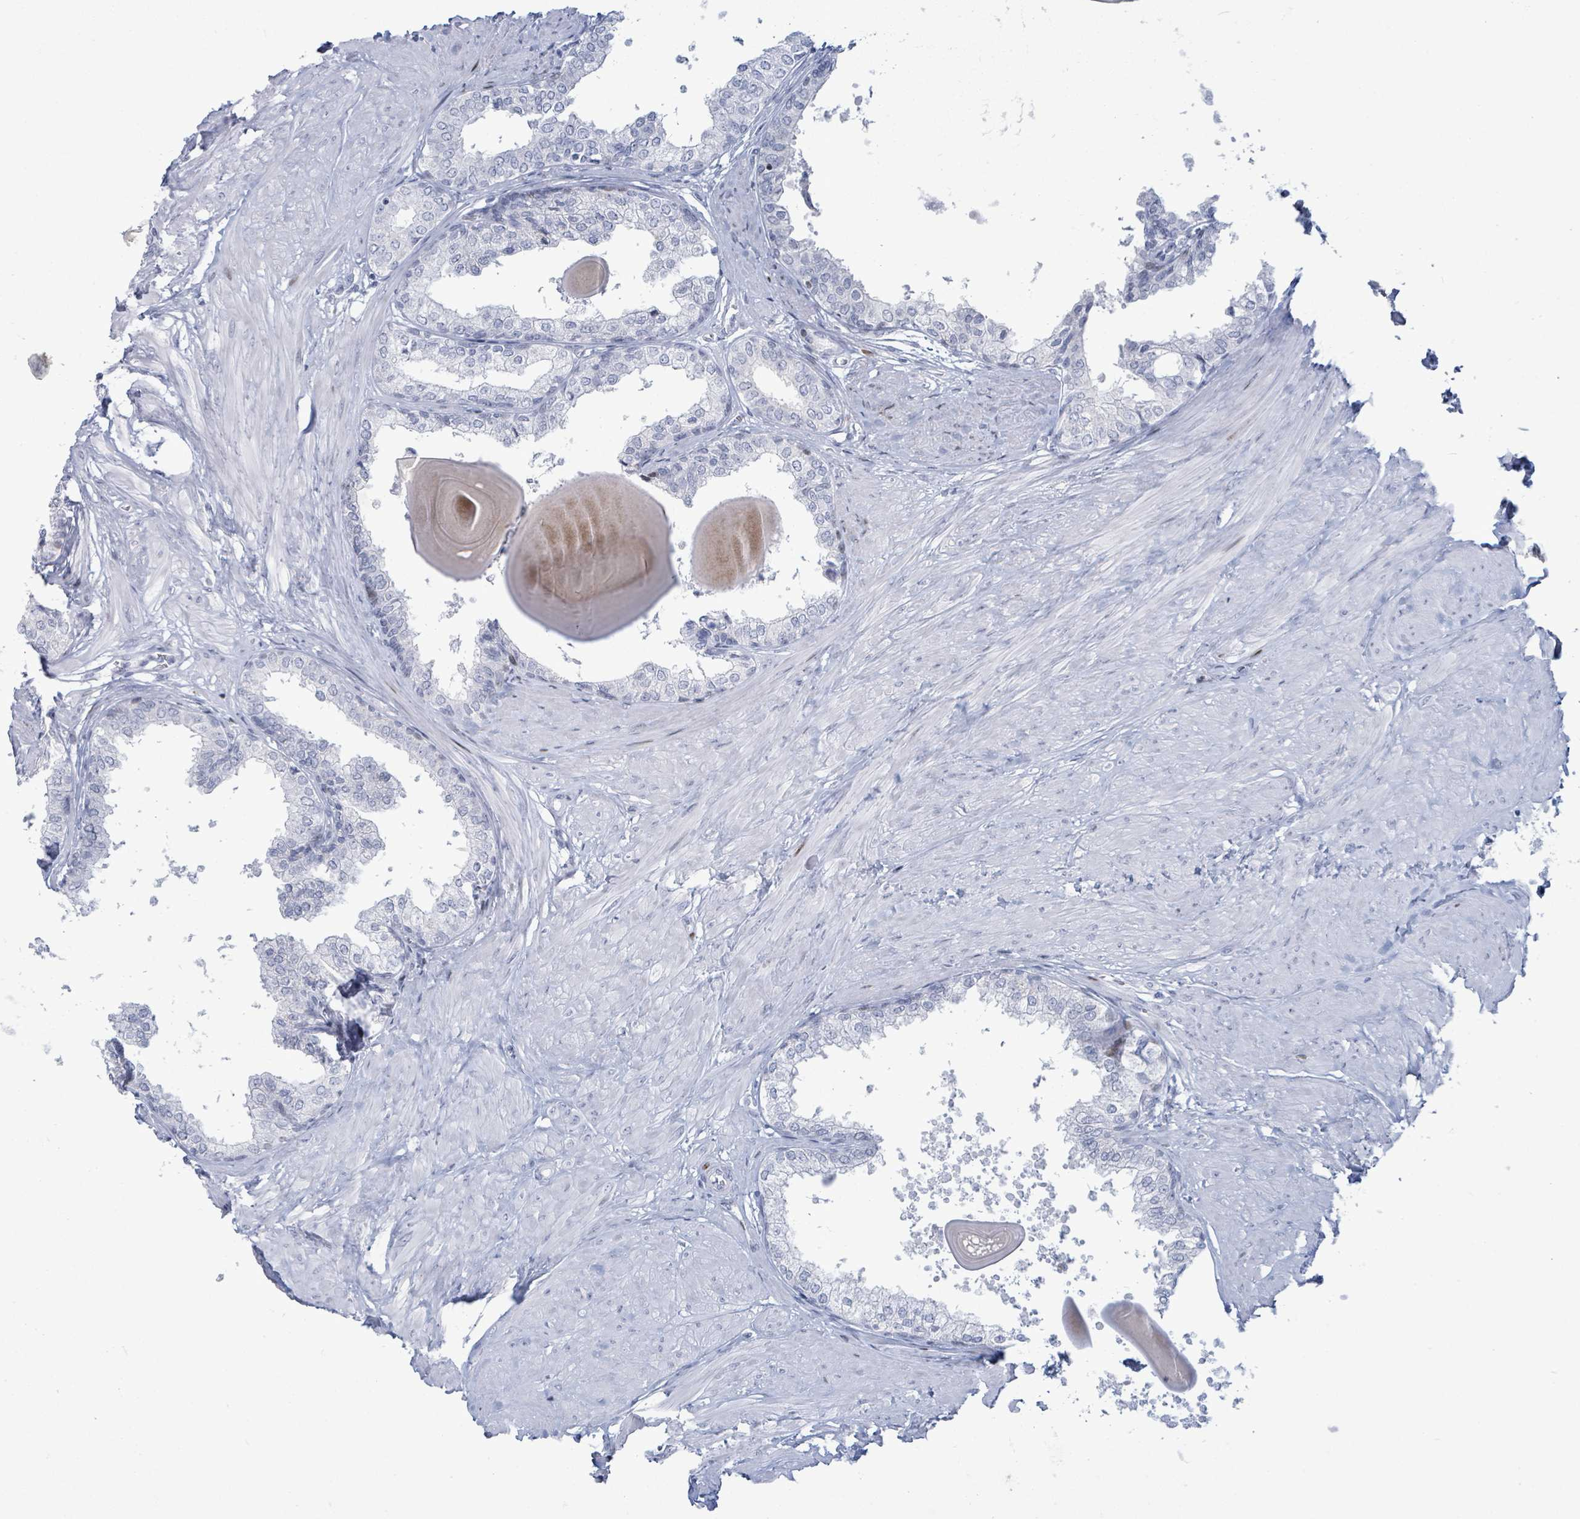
{"staining": {"intensity": "negative", "quantity": "none", "location": "none"}, "tissue": "prostate", "cell_type": "Glandular cells", "image_type": "normal", "snomed": [{"axis": "morphology", "description": "Normal tissue, NOS"}, {"axis": "topography", "description": "Prostate"}], "caption": "Protein analysis of unremarkable prostate exhibits no significant expression in glandular cells. The staining was performed using DAB to visualize the protein expression in brown, while the nuclei were stained in blue with hematoxylin (Magnification: 20x).", "gene": "MALL", "patient": {"sex": "male", "age": 48}}